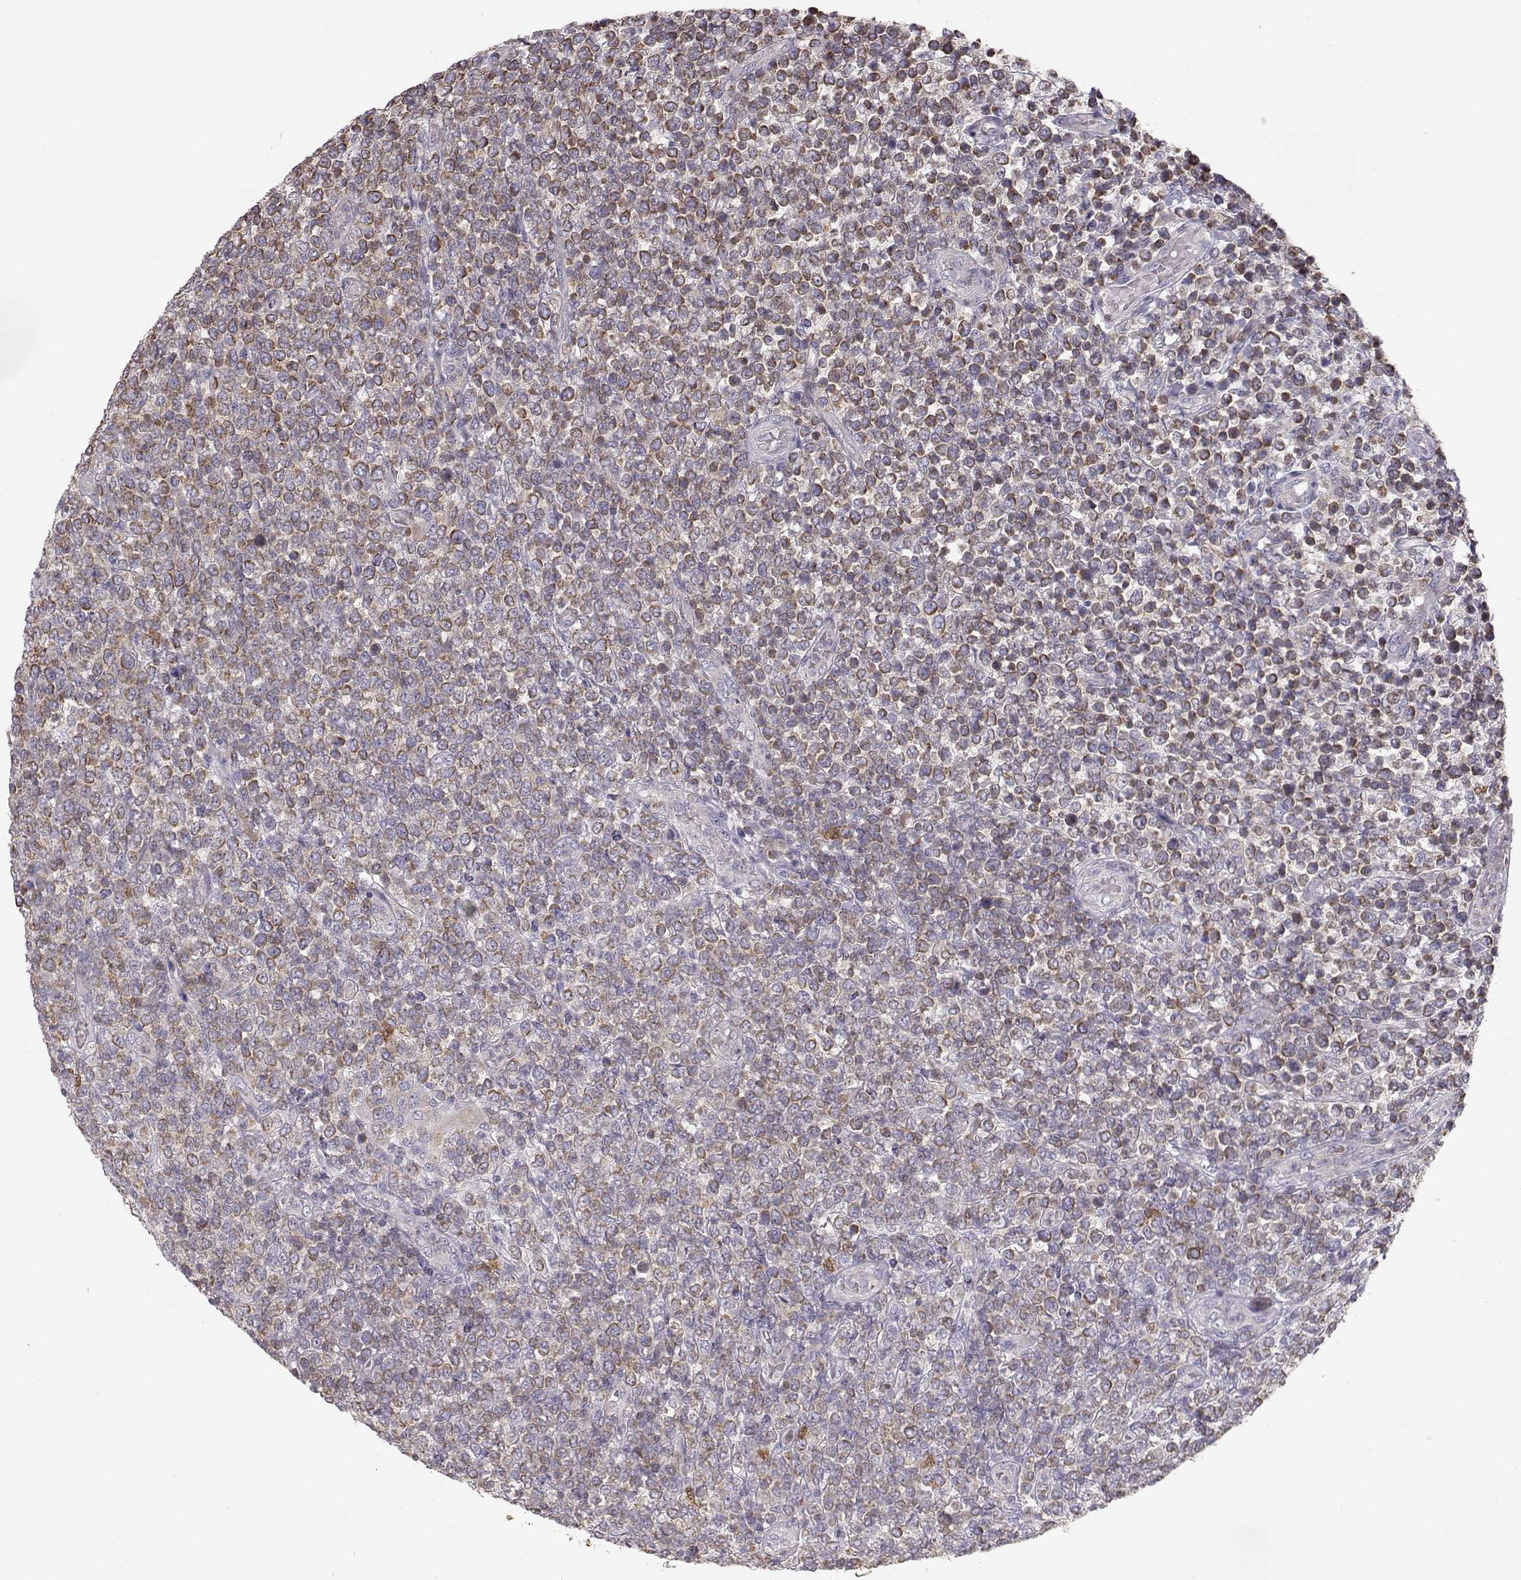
{"staining": {"intensity": "moderate", "quantity": ">75%", "location": "cytoplasmic/membranous"}, "tissue": "lymphoma", "cell_type": "Tumor cells", "image_type": "cancer", "snomed": [{"axis": "morphology", "description": "Malignant lymphoma, non-Hodgkin's type, High grade"}, {"axis": "topography", "description": "Soft tissue"}], "caption": "Immunohistochemical staining of lymphoma displays medium levels of moderate cytoplasmic/membranous protein expression in approximately >75% of tumor cells.", "gene": "GRAP2", "patient": {"sex": "female", "age": 56}}